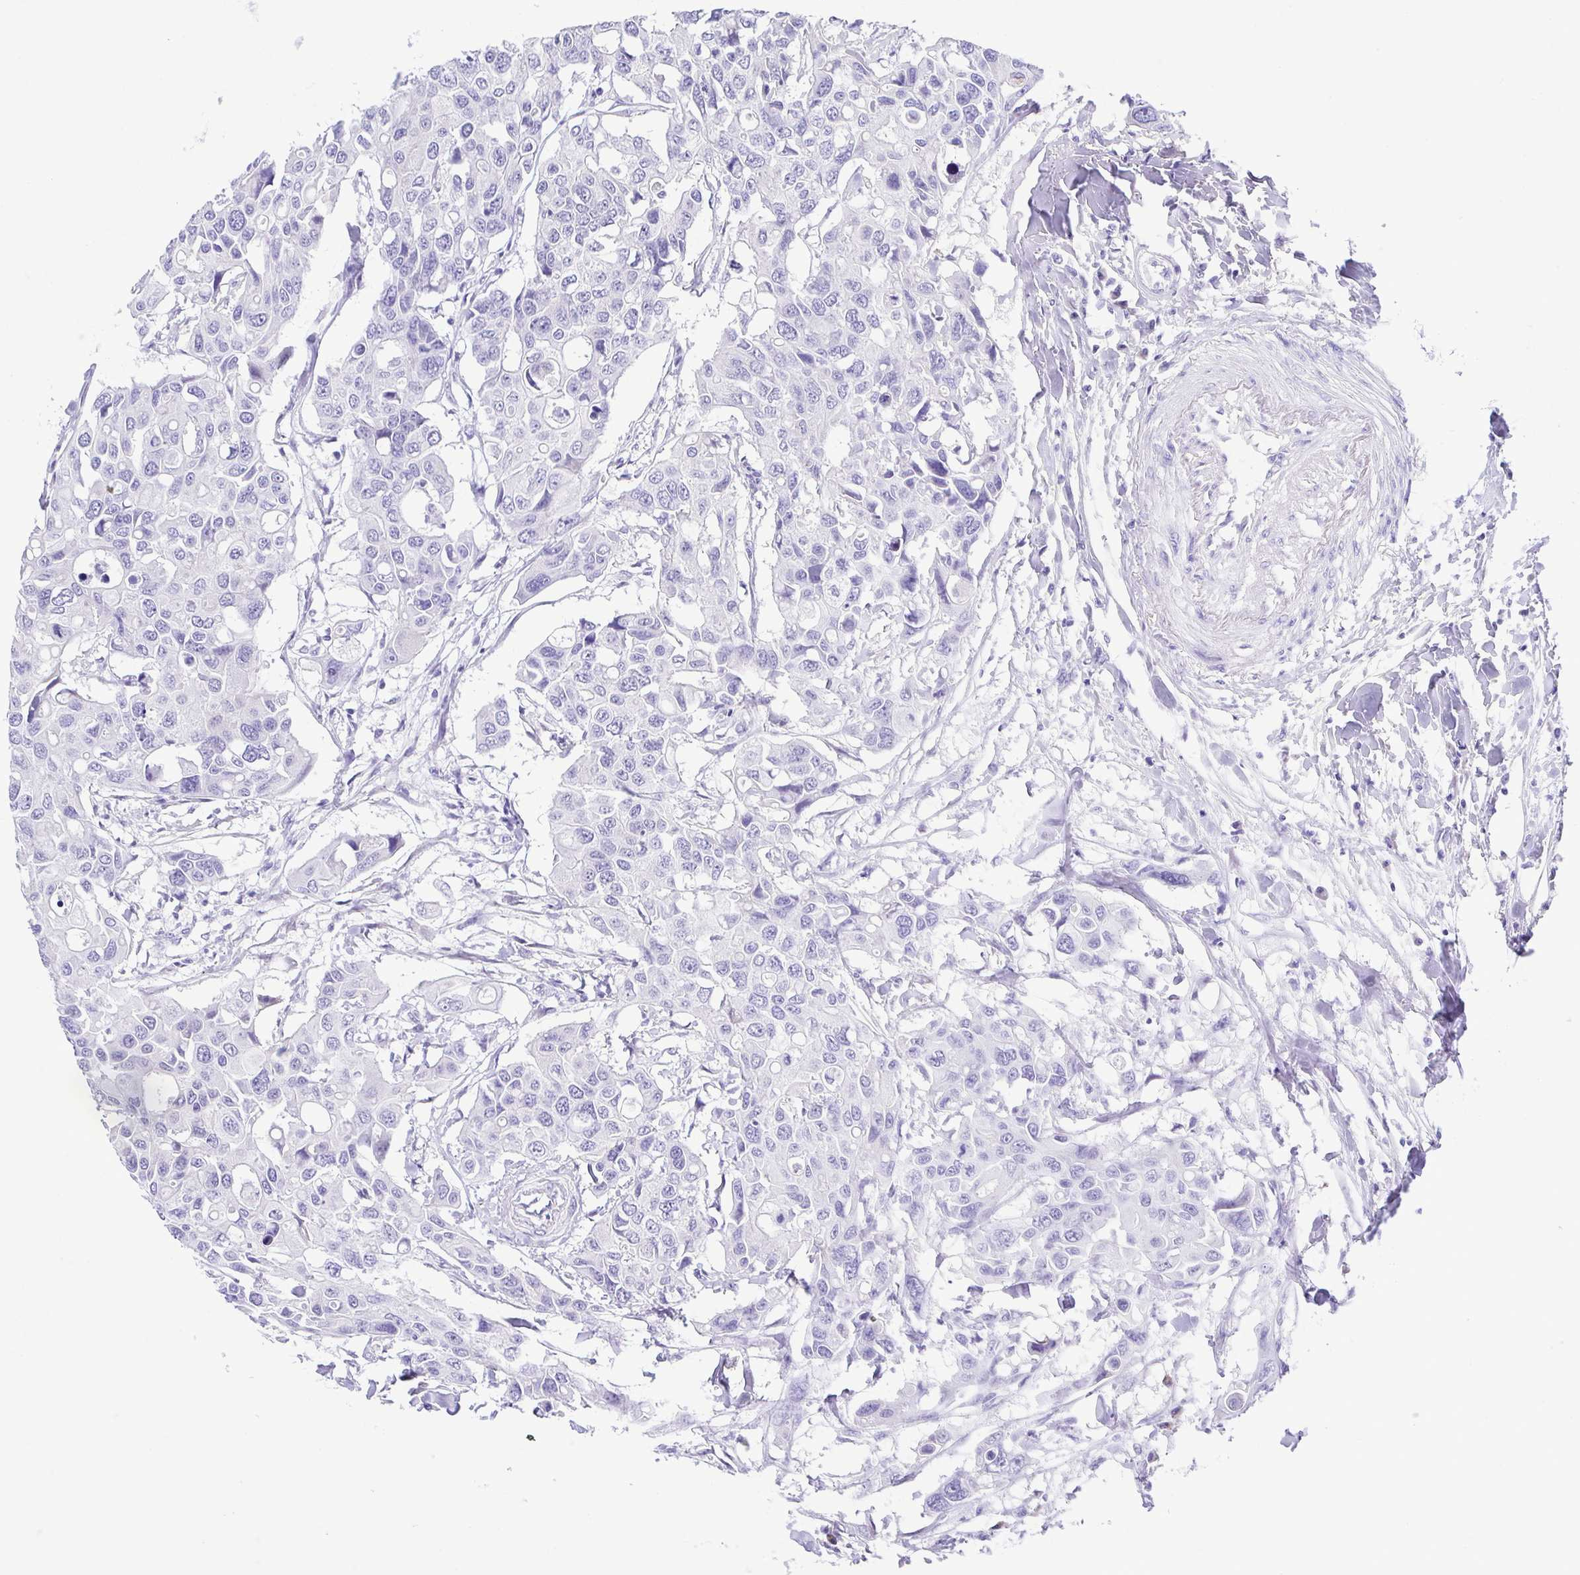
{"staining": {"intensity": "negative", "quantity": "none", "location": "none"}, "tissue": "colorectal cancer", "cell_type": "Tumor cells", "image_type": "cancer", "snomed": [{"axis": "morphology", "description": "Adenocarcinoma, NOS"}, {"axis": "topography", "description": "Colon"}], "caption": "Human colorectal cancer (adenocarcinoma) stained for a protein using immunohistochemistry (IHC) demonstrates no expression in tumor cells.", "gene": "PAK3", "patient": {"sex": "male", "age": 77}}